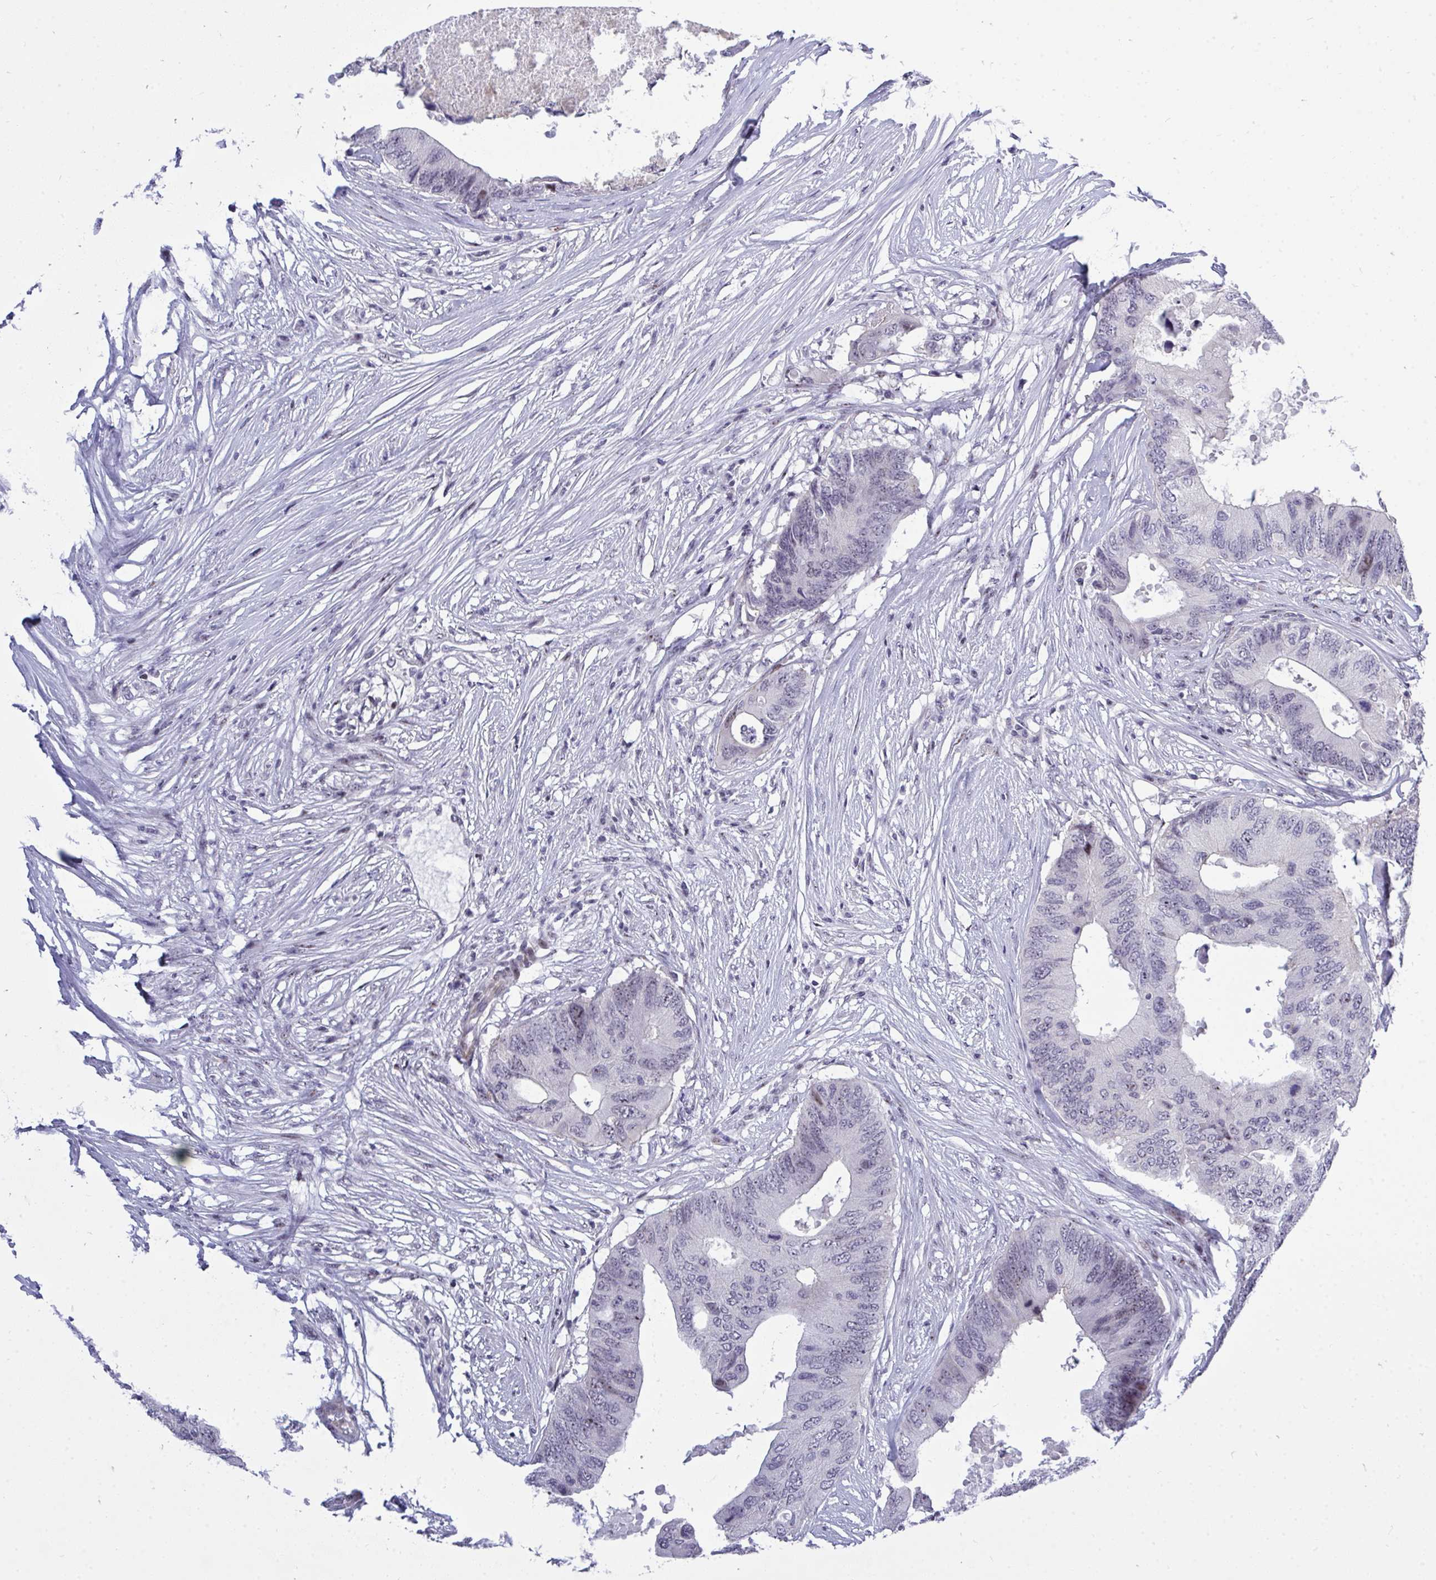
{"staining": {"intensity": "weak", "quantity": "<25%", "location": "nuclear"}, "tissue": "colorectal cancer", "cell_type": "Tumor cells", "image_type": "cancer", "snomed": [{"axis": "morphology", "description": "Adenocarcinoma, NOS"}, {"axis": "topography", "description": "Colon"}], "caption": "This is a histopathology image of IHC staining of colorectal adenocarcinoma, which shows no expression in tumor cells.", "gene": "PLPPR3", "patient": {"sex": "male", "age": 71}}